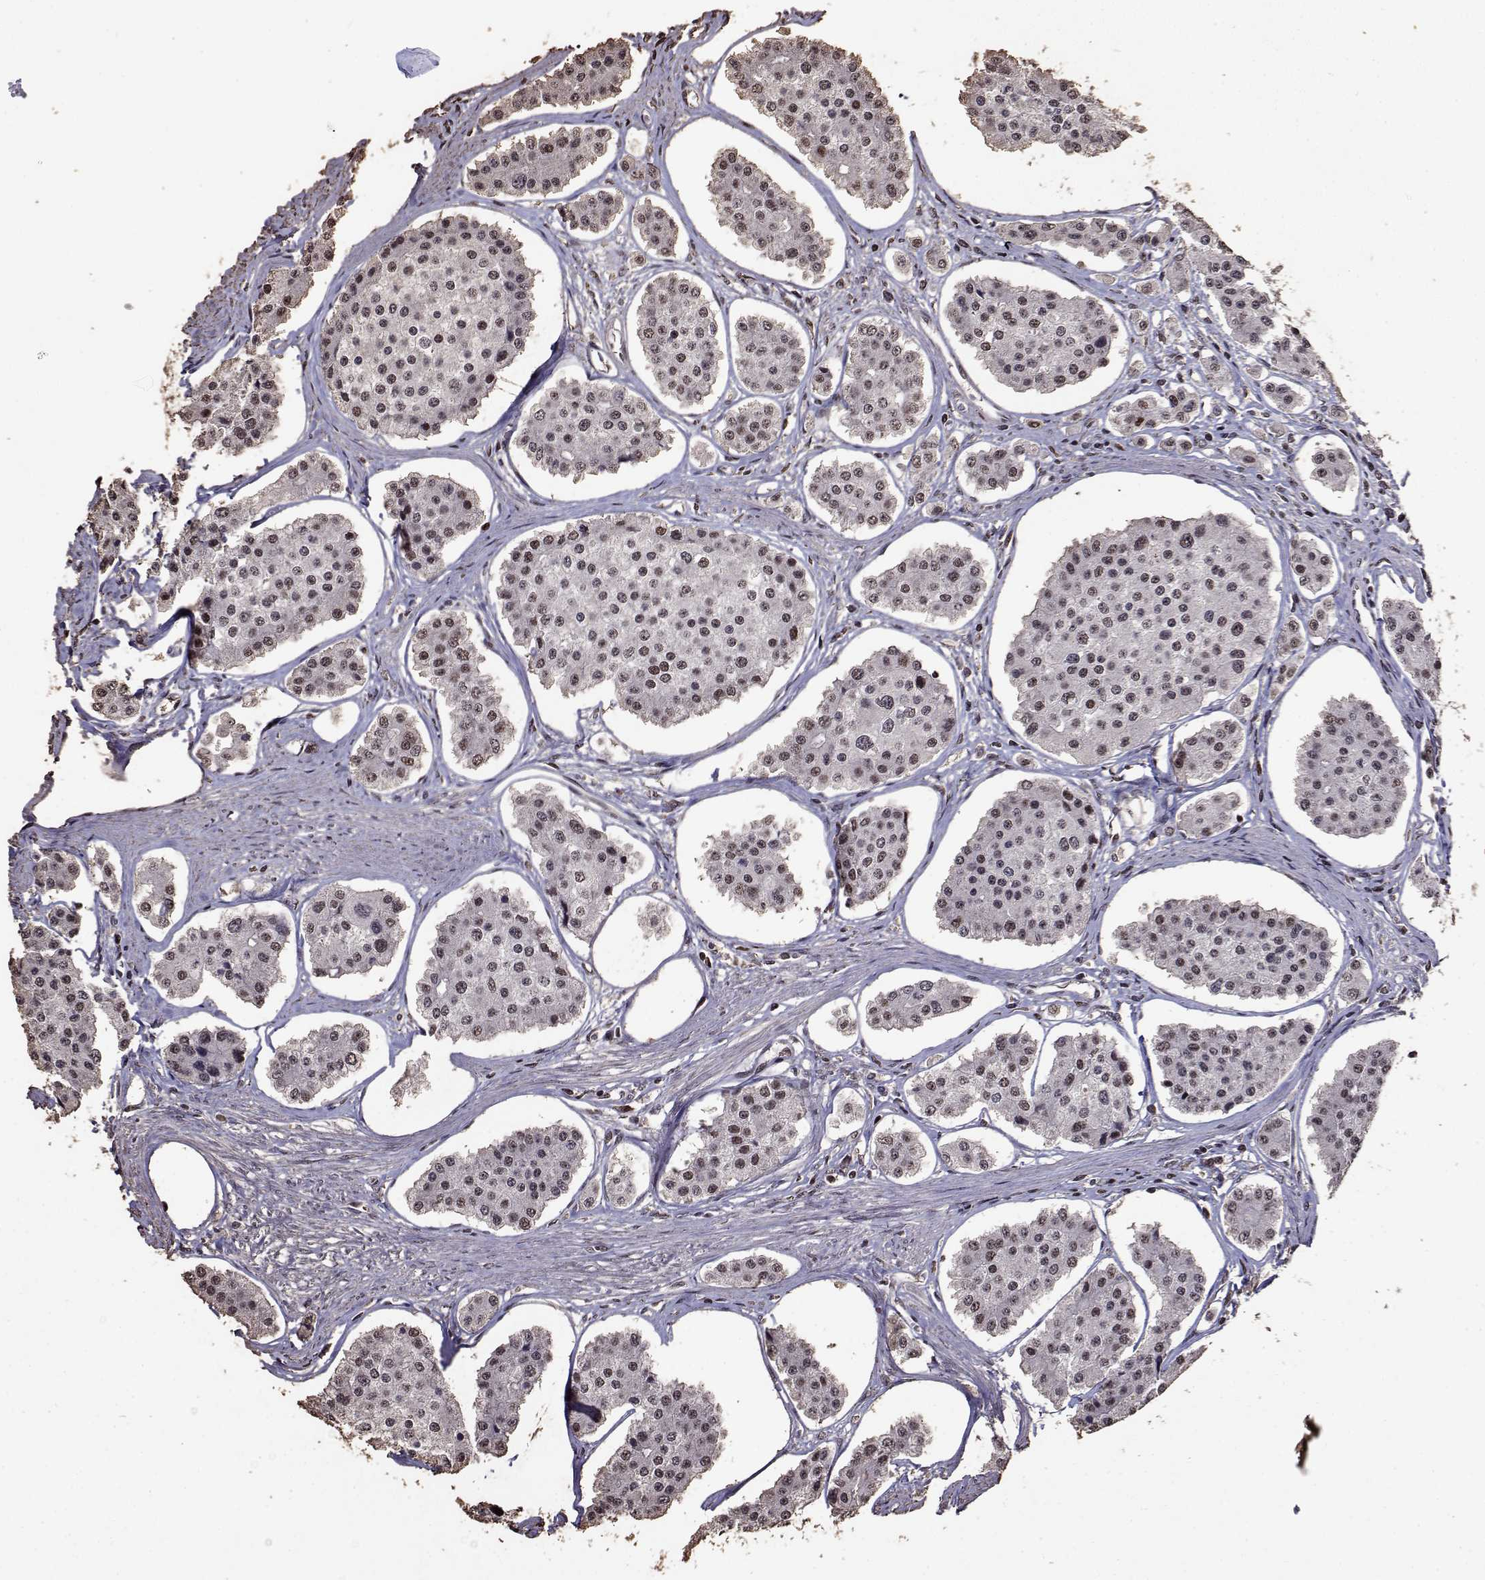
{"staining": {"intensity": "moderate", "quantity": ">75%", "location": "nuclear"}, "tissue": "carcinoid", "cell_type": "Tumor cells", "image_type": "cancer", "snomed": [{"axis": "morphology", "description": "Carcinoid, malignant, NOS"}, {"axis": "topography", "description": "Small intestine"}], "caption": "Malignant carcinoid stained with a protein marker exhibits moderate staining in tumor cells.", "gene": "TOE1", "patient": {"sex": "female", "age": 65}}